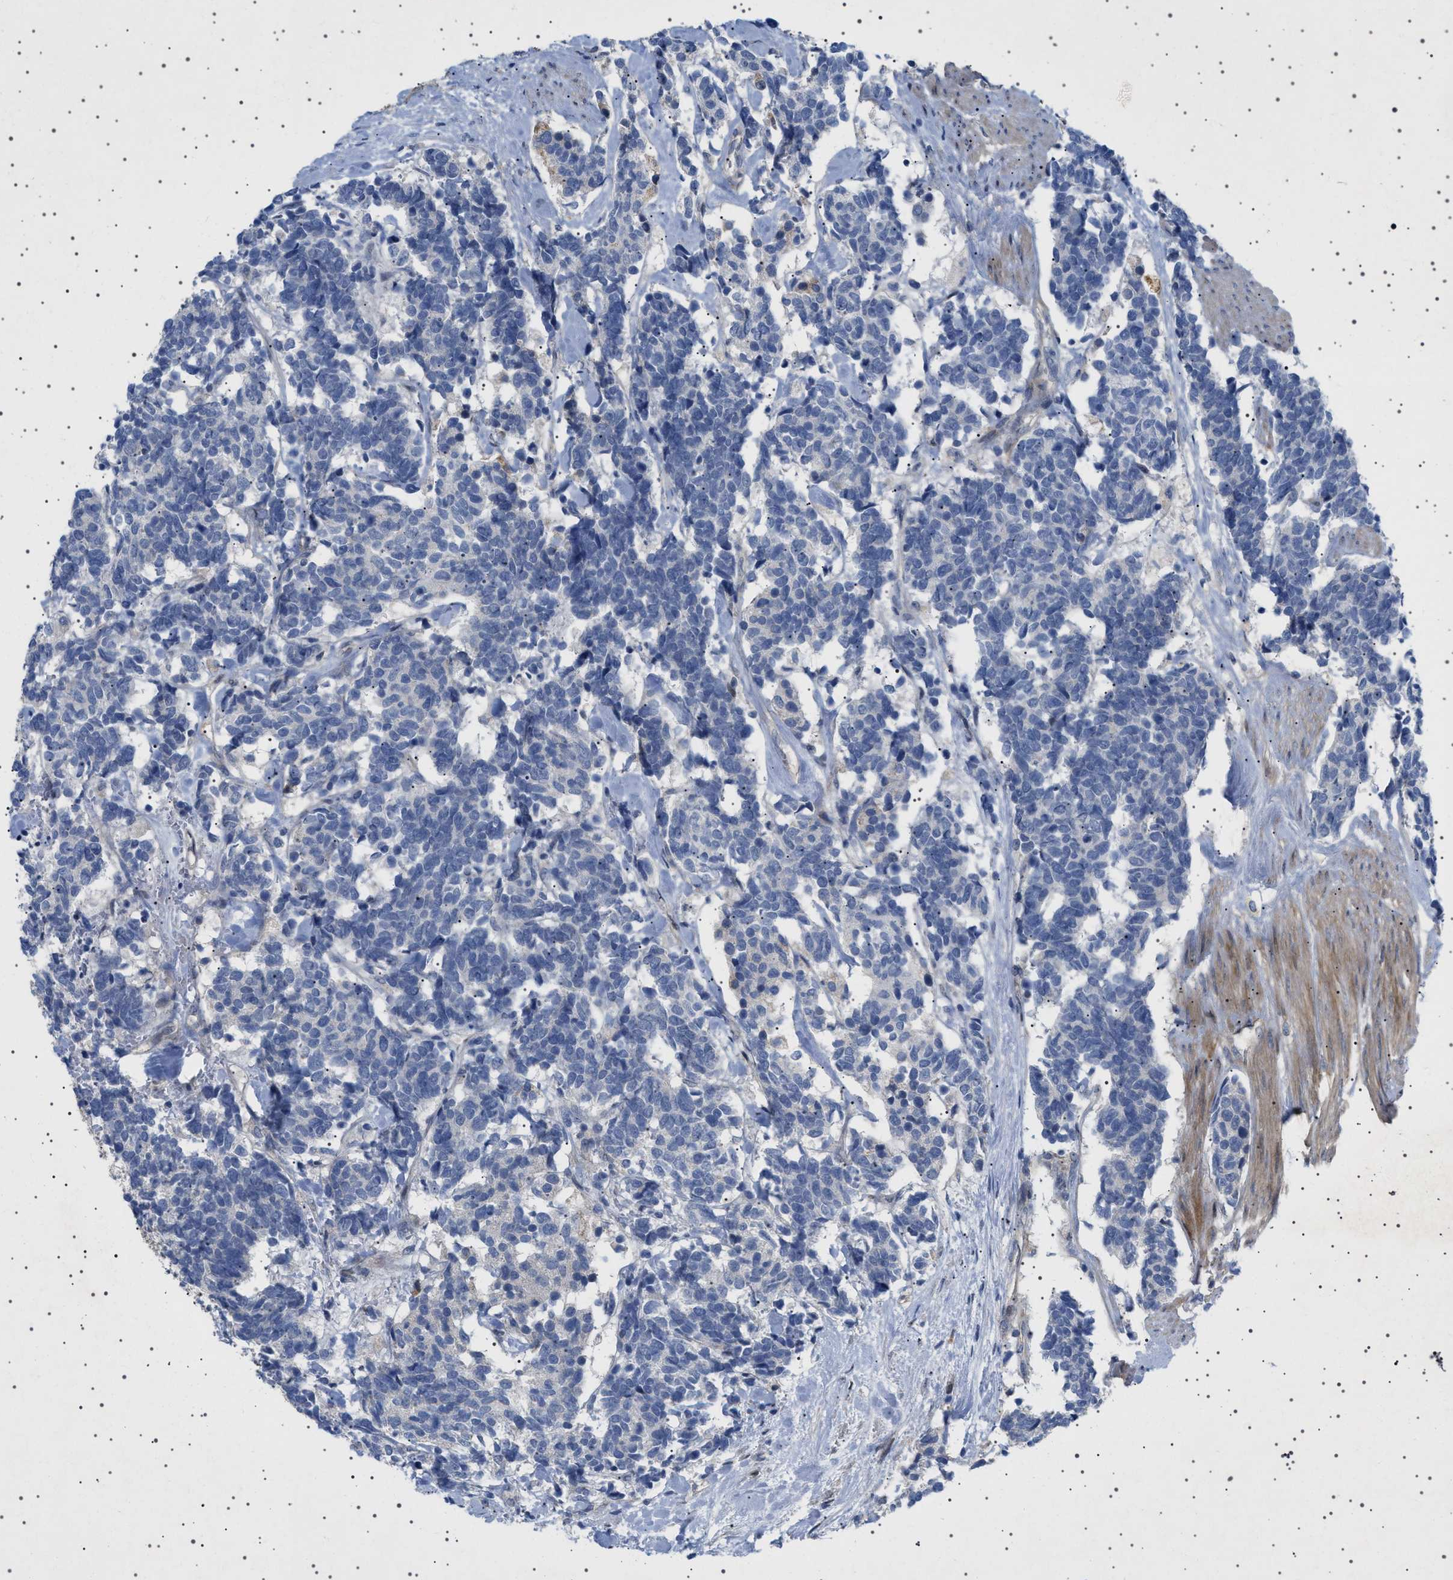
{"staining": {"intensity": "negative", "quantity": "none", "location": "none"}, "tissue": "carcinoid", "cell_type": "Tumor cells", "image_type": "cancer", "snomed": [{"axis": "morphology", "description": "Carcinoma, NOS"}, {"axis": "morphology", "description": "Carcinoid, malignant, NOS"}, {"axis": "topography", "description": "Urinary bladder"}], "caption": "Carcinoid stained for a protein using immunohistochemistry reveals no expression tumor cells.", "gene": "HTR1A", "patient": {"sex": "male", "age": 57}}